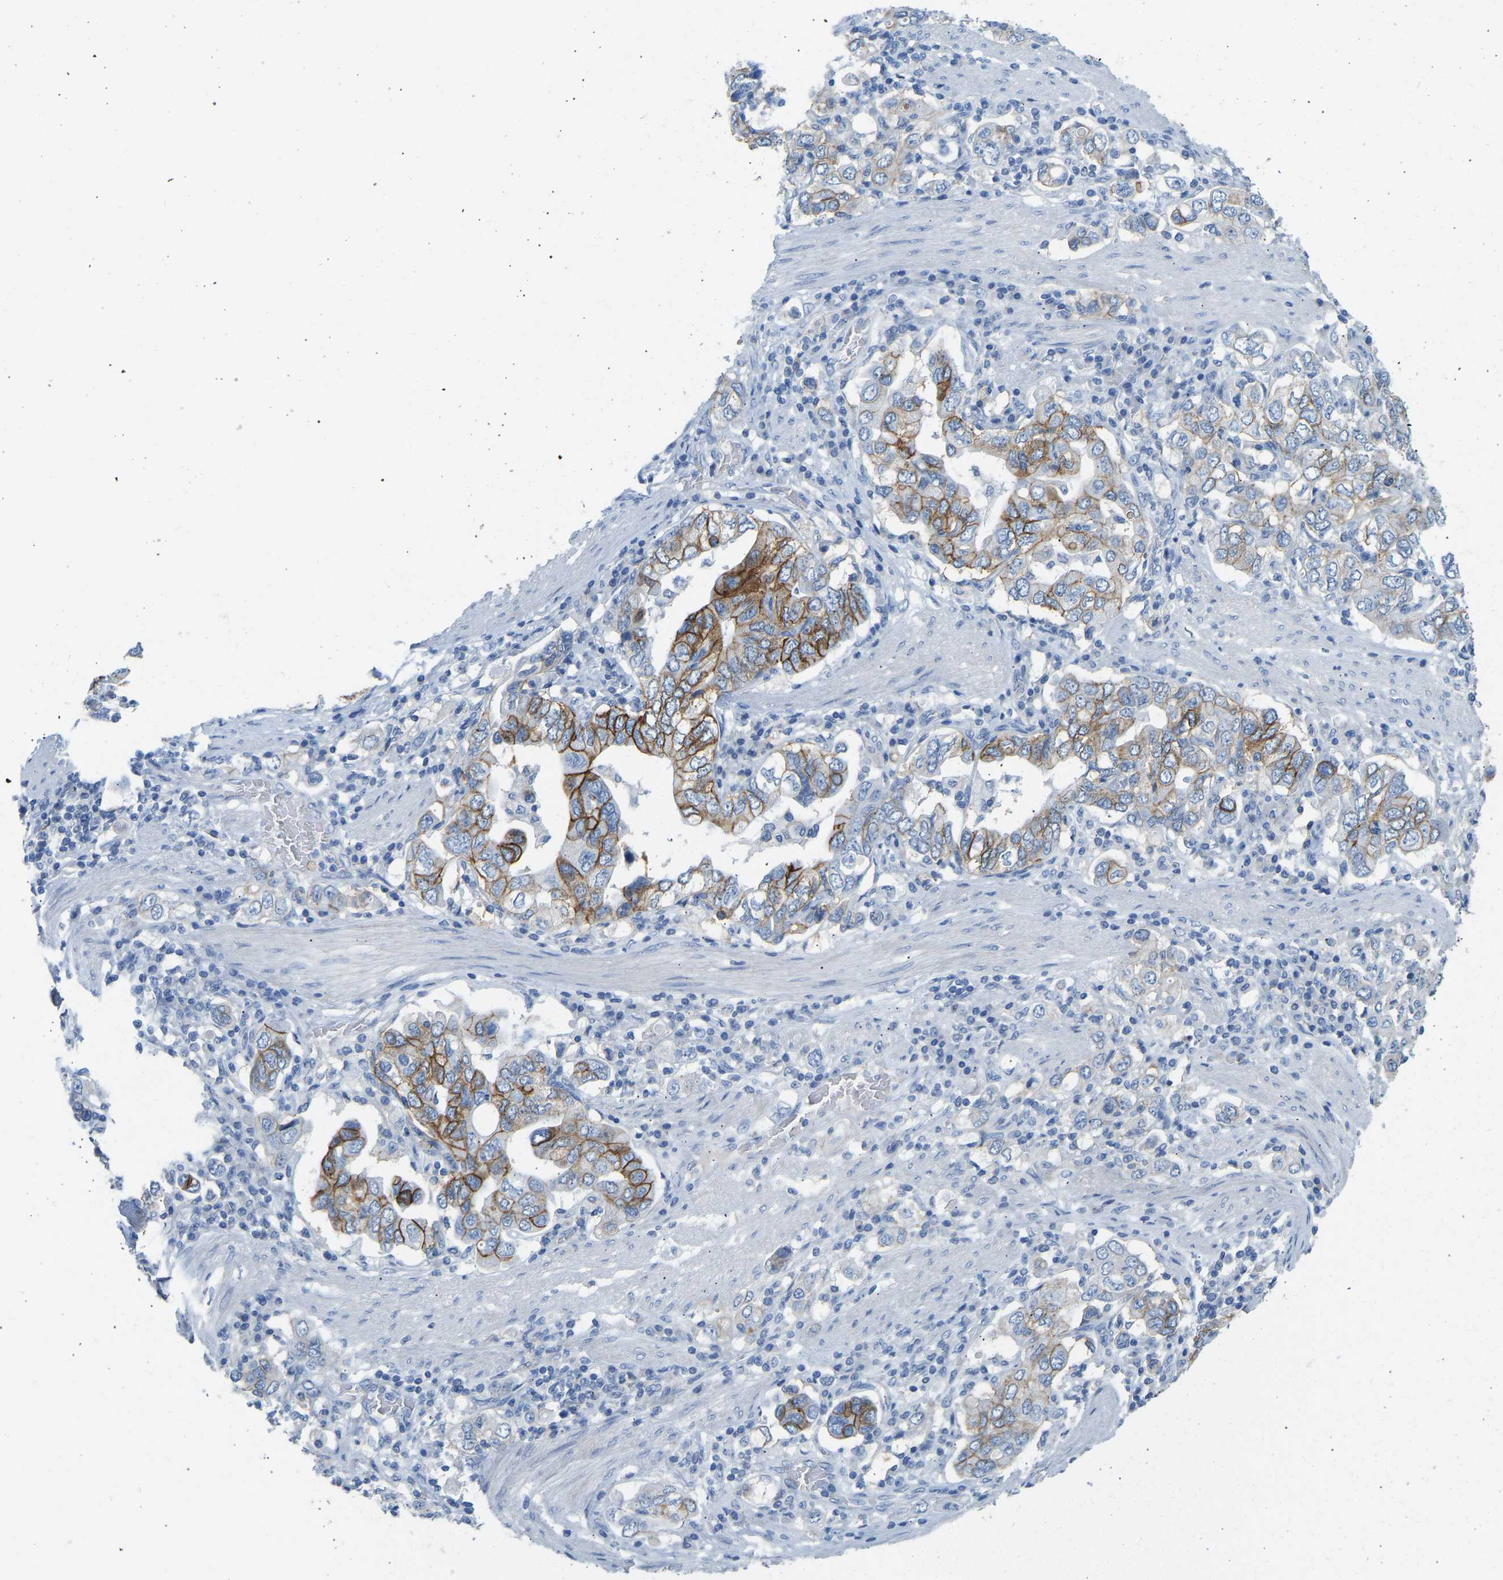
{"staining": {"intensity": "strong", "quantity": "25%-75%", "location": "cytoplasmic/membranous"}, "tissue": "stomach cancer", "cell_type": "Tumor cells", "image_type": "cancer", "snomed": [{"axis": "morphology", "description": "Adenocarcinoma, NOS"}, {"axis": "topography", "description": "Stomach, upper"}], "caption": "IHC of adenocarcinoma (stomach) demonstrates high levels of strong cytoplasmic/membranous expression in about 25%-75% of tumor cells.", "gene": "ATP1A1", "patient": {"sex": "male", "age": 62}}